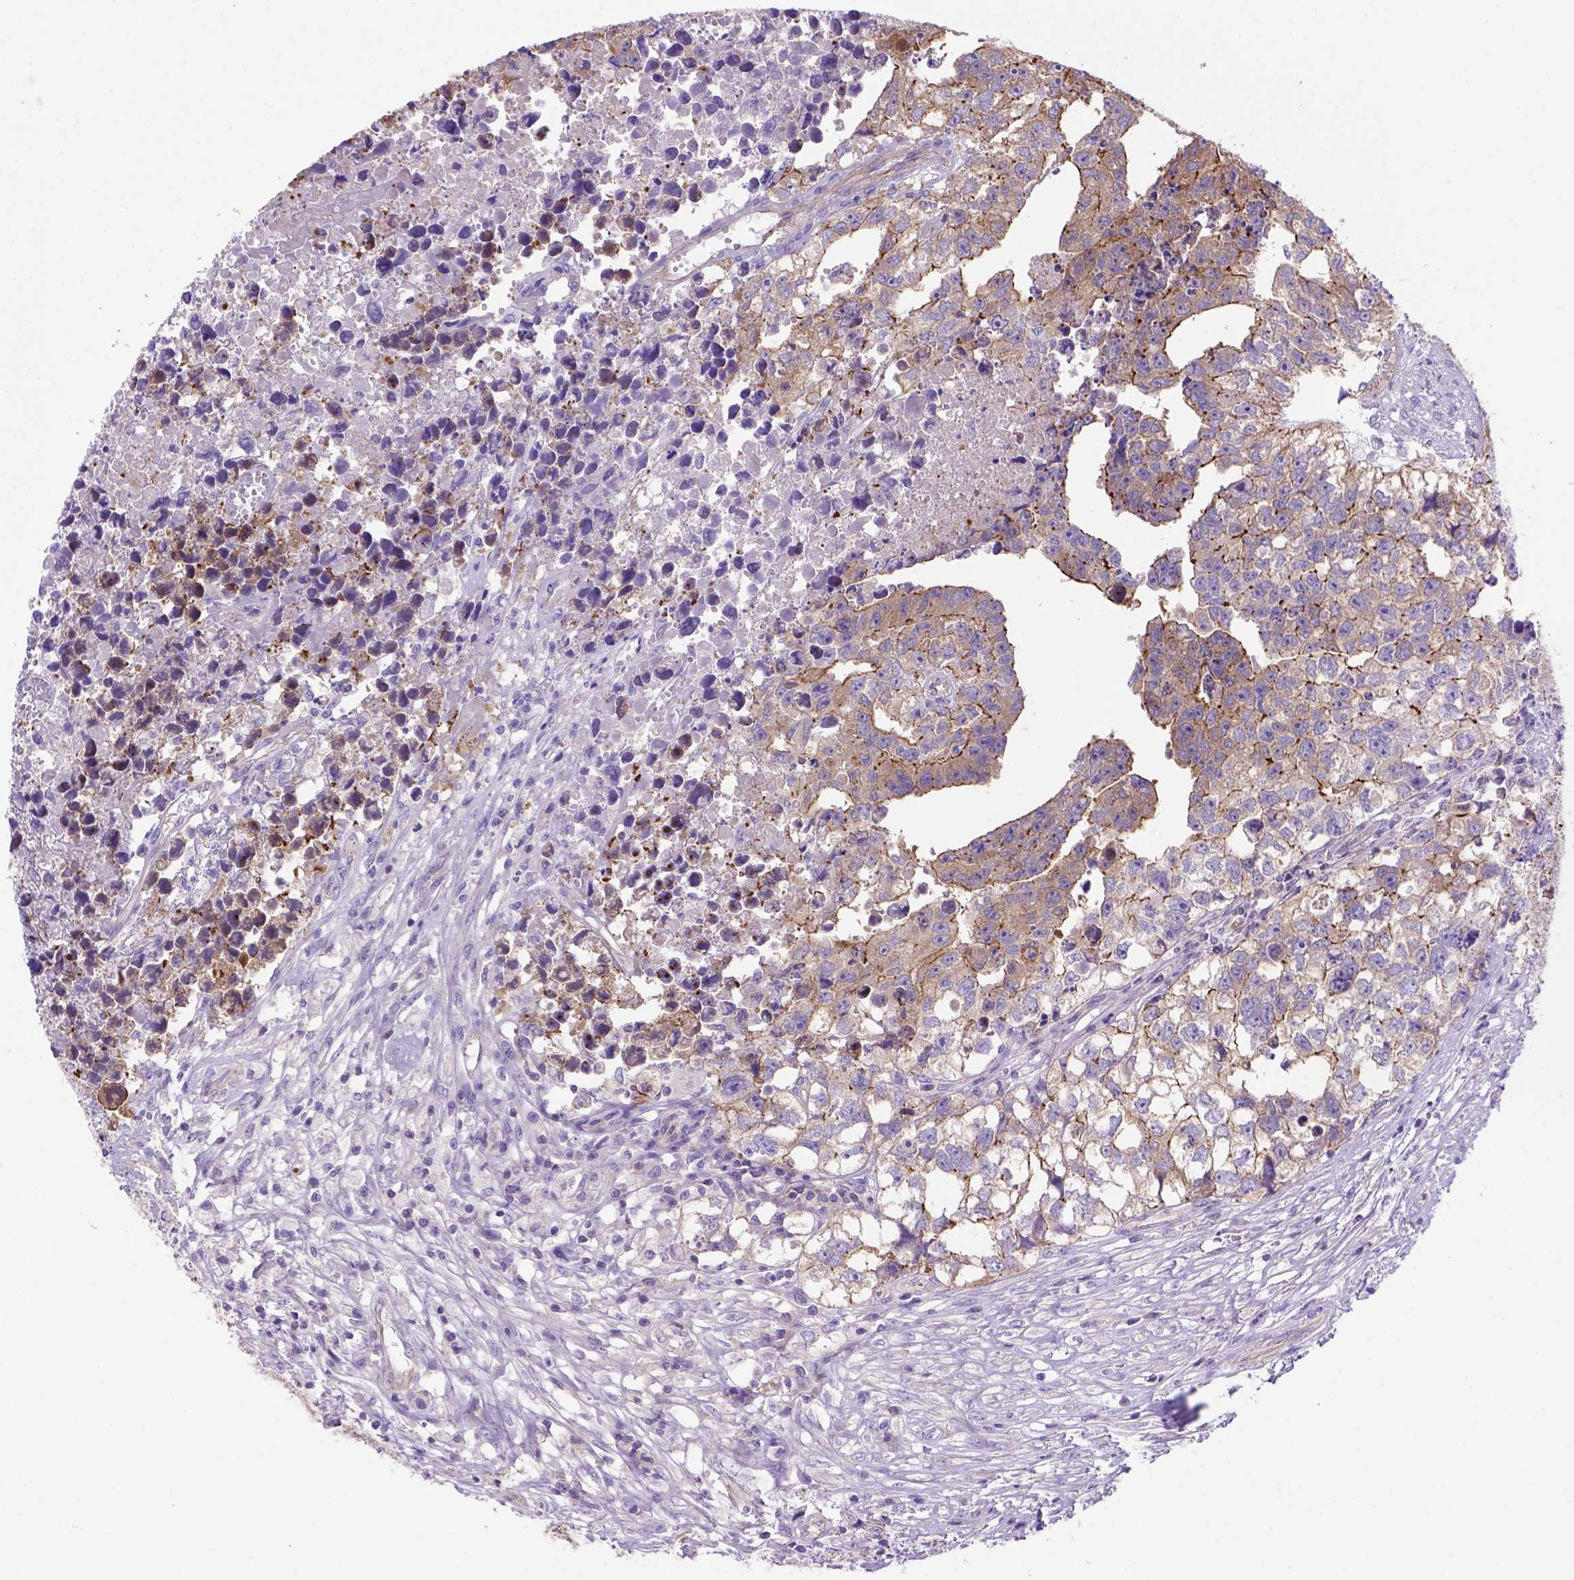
{"staining": {"intensity": "strong", "quantity": ">75%", "location": "cytoplasmic/membranous"}, "tissue": "testis cancer", "cell_type": "Tumor cells", "image_type": "cancer", "snomed": [{"axis": "morphology", "description": "Carcinoma, Embryonal, NOS"}, {"axis": "morphology", "description": "Teratoma, malignant, NOS"}, {"axis": "topography", "description": "Testis"}], "caption": "Protein expression analysis of human malignant teratoma (testis) reveals strong cytoplasmic/membranous positivity in about >75% of tumor cells.", "gene": "PEX12", "patient": {"sex": "male", "age": 44}}